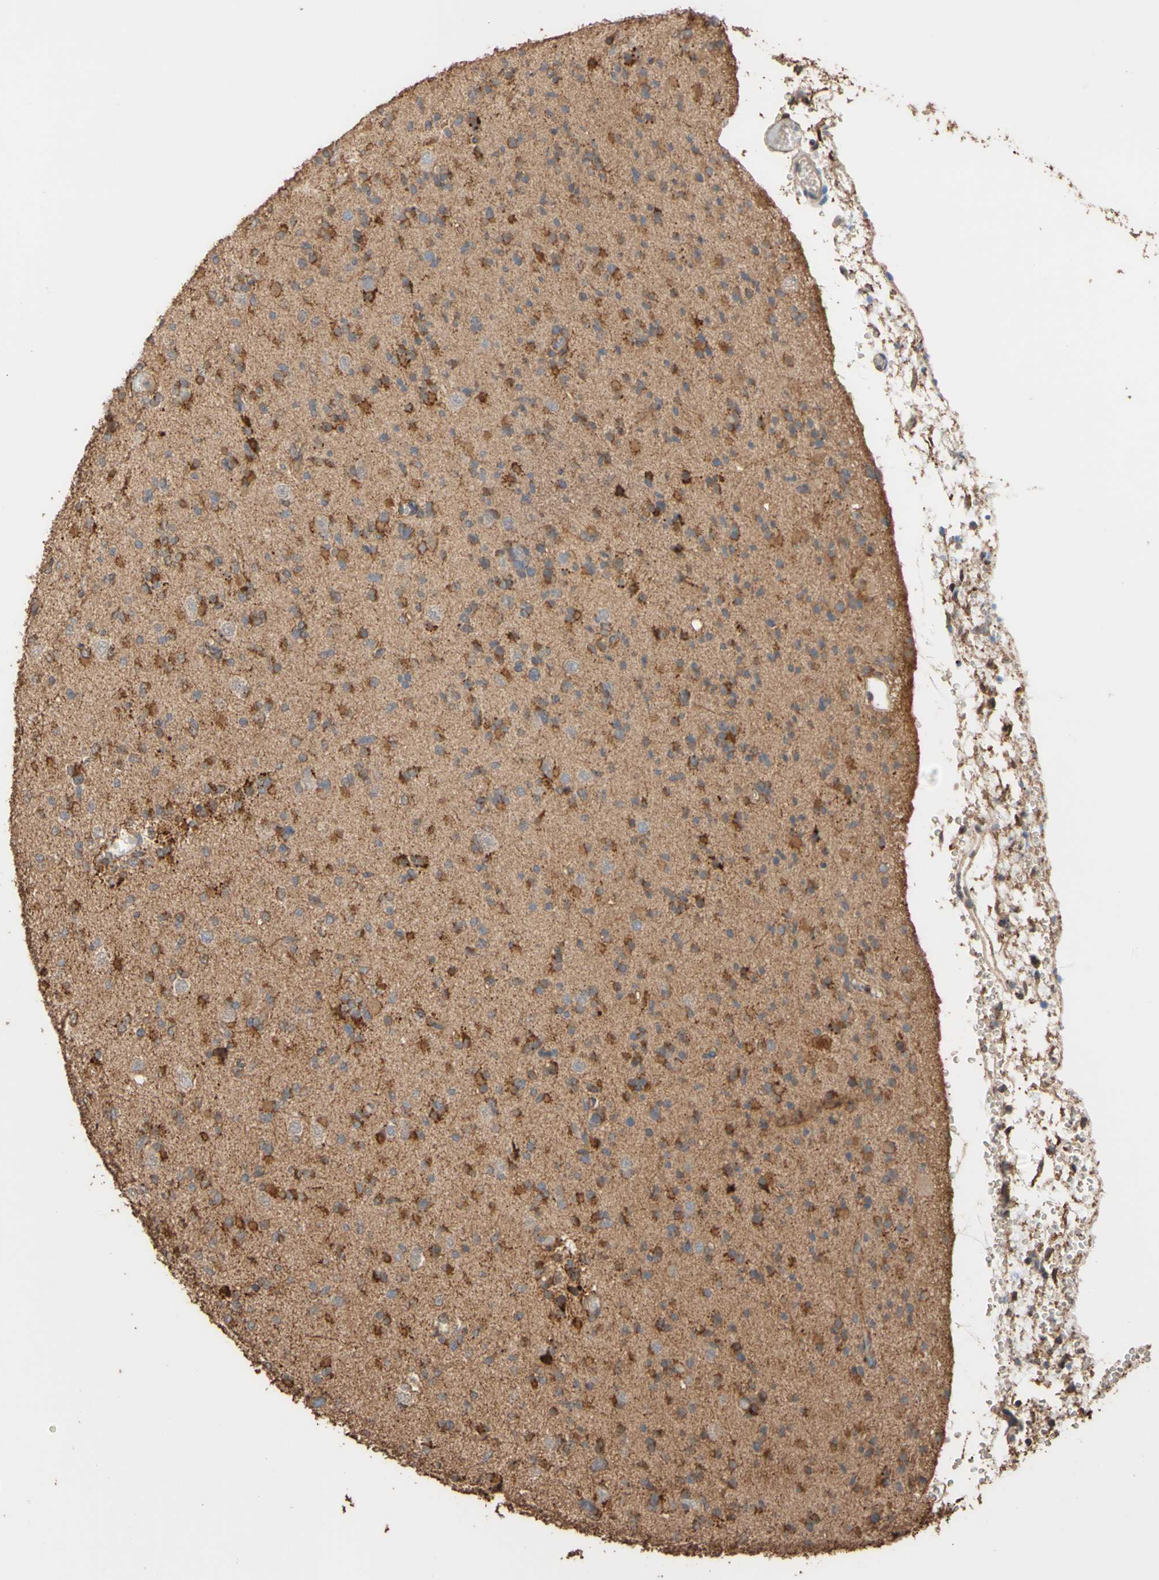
{"staining": {"intensity": "moderate", "quantity": ">75%", "location": "cytoplasmic/membranous"}, "tissue": "glioma", "cell_type": "Tumor cells", "image_type": "cancer", "snomed": [{"axis": "morphology", "description": "Glioma, malignant, Low grade"}, {"axis": "topography", "description": "Brain"}], "caption": "Brown immunohistochemical staining in glioma demonstrates moderate cytoplasmic/membranous expression in about >75% of tumor cells.", "gene": "ALDH9A1", "patient": {"sex": "female", "age": 22}}